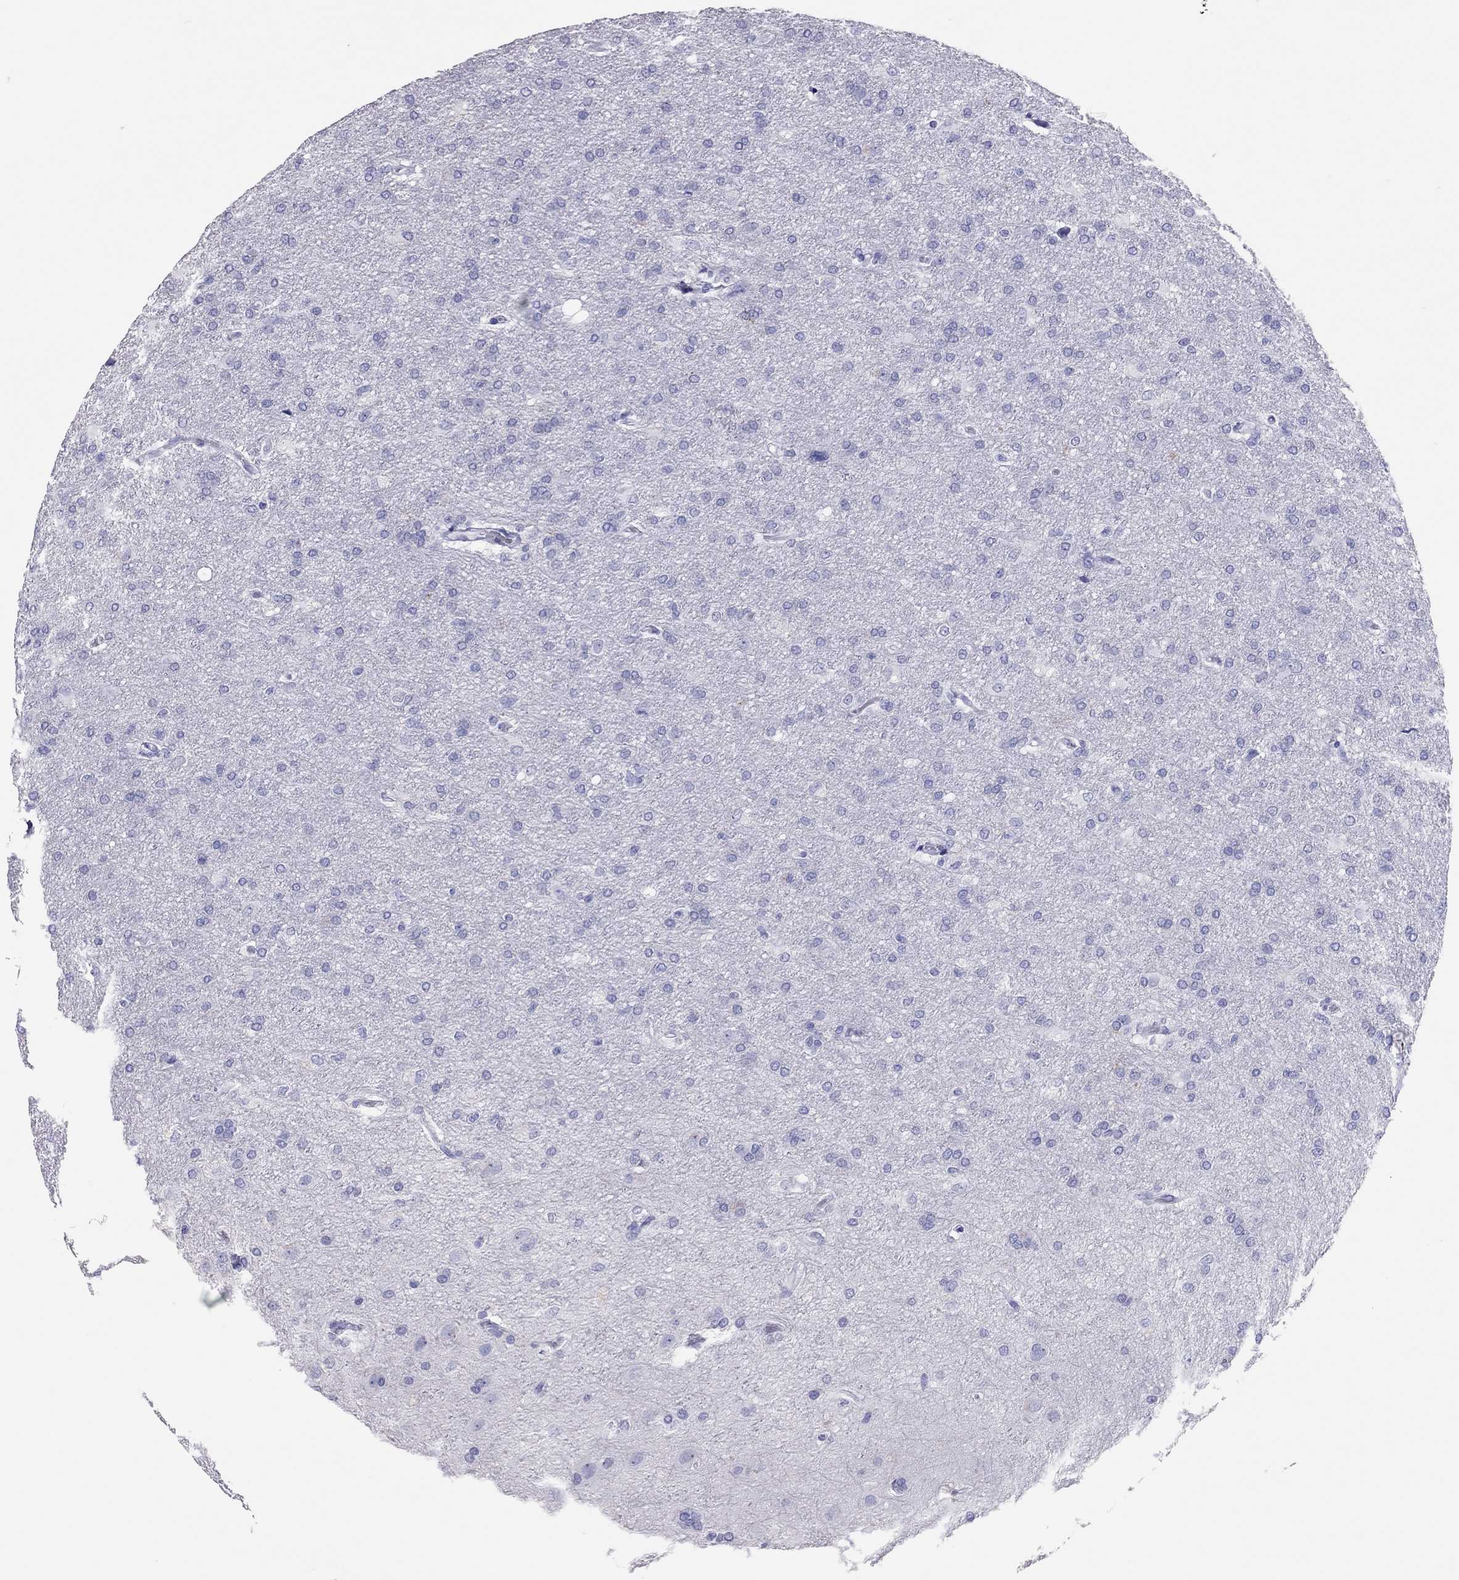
{"staining": {"intensity": "negative", "quantity": "none", "location": "none"}, "tissue": "glioma", "cell_type": "Tumor cells", "image_type": "cancer", "snomed": [{"axis": "morphology", "description": "Glioma, malignant, High grade"}, {"axis": "topography", "description": "Brain"}], "caption": "DAB immunohistochemical staining of malignant glioma (high-grade) reveals no significant positivity in tumor cells.", "gene": "TSHB", "patient": {"sex": "male", "age": 68}}